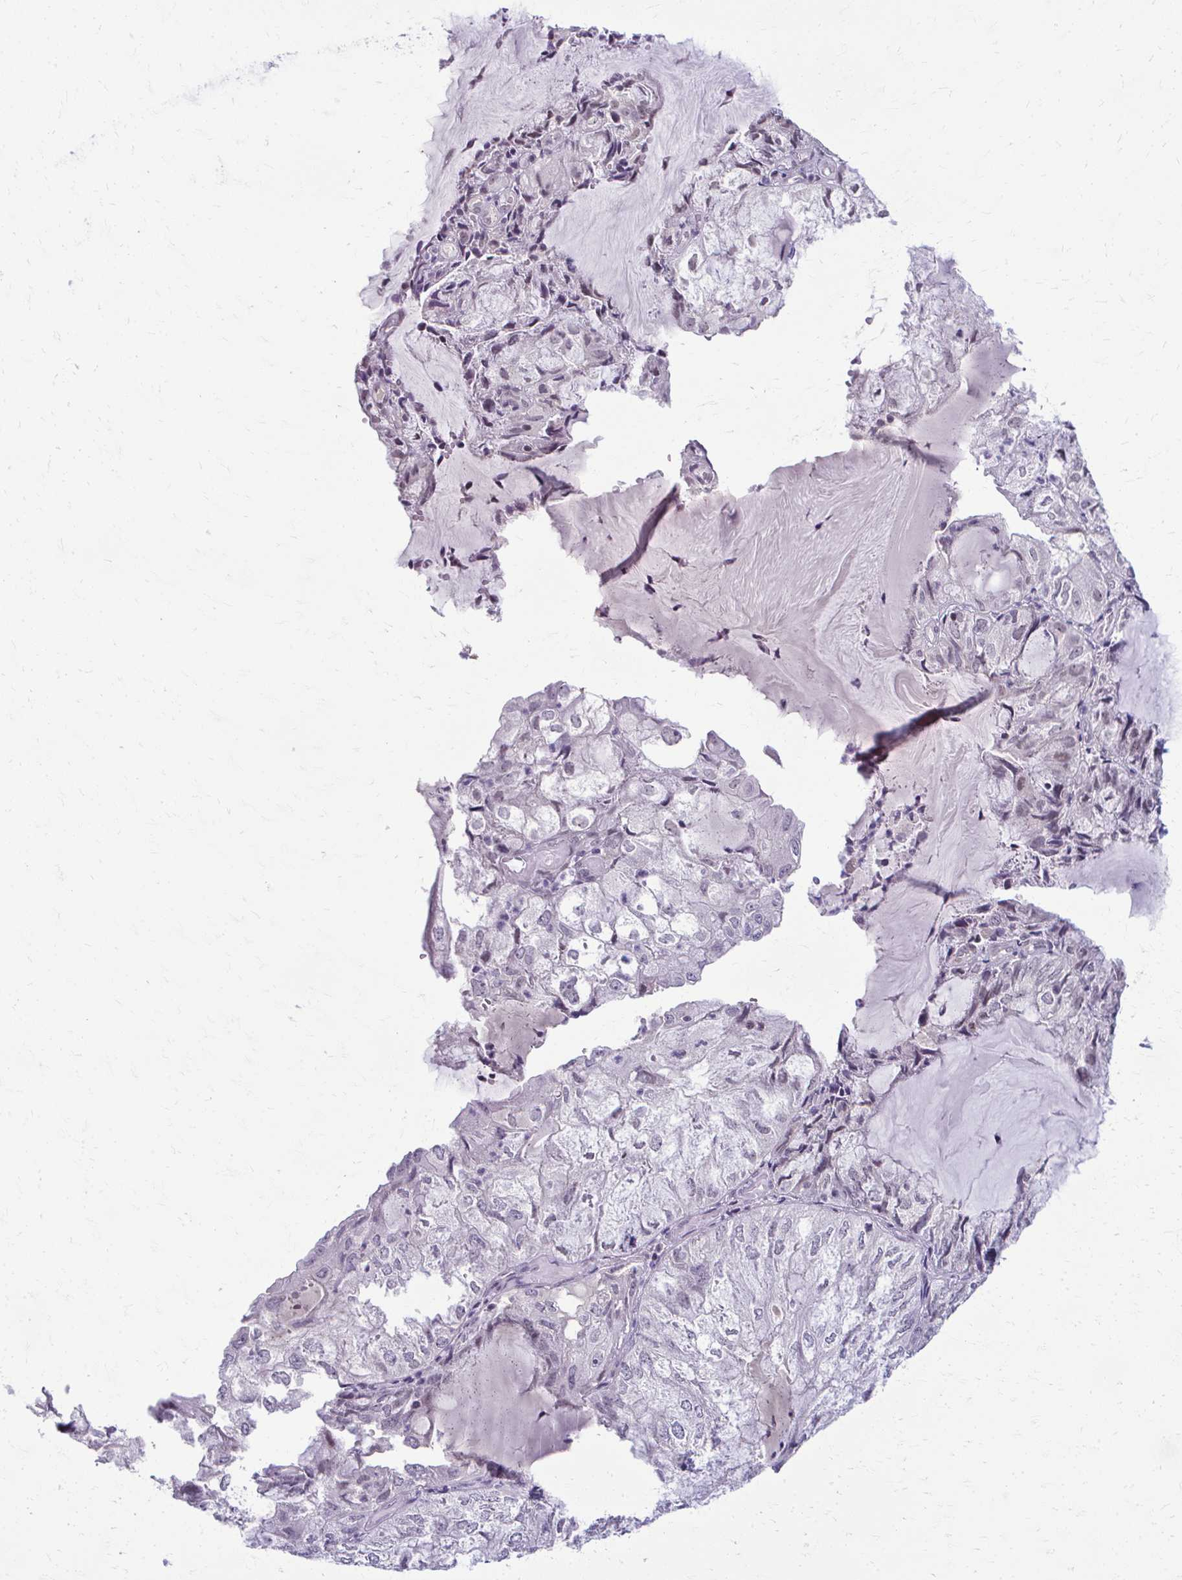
{"staining": {"intensity": "weak", "quantity": "<25%", "location": "nuclear"}, "tissue": "endometrial cancer", "cell_type": "Tumor cells", "image_type": "cancer", "snomed": [{"axis": "morphology", "description": "Adenocarcinoma, NOS"}, {"axis": "topography", "description": "Endometrium"}], "caption": "Immunohistochemical staining of endometrial adenocarcinoma reveals no significant staining in tumor cells.", "gene": "MAF1", "patient": {"sex": "female", "age": 81}}